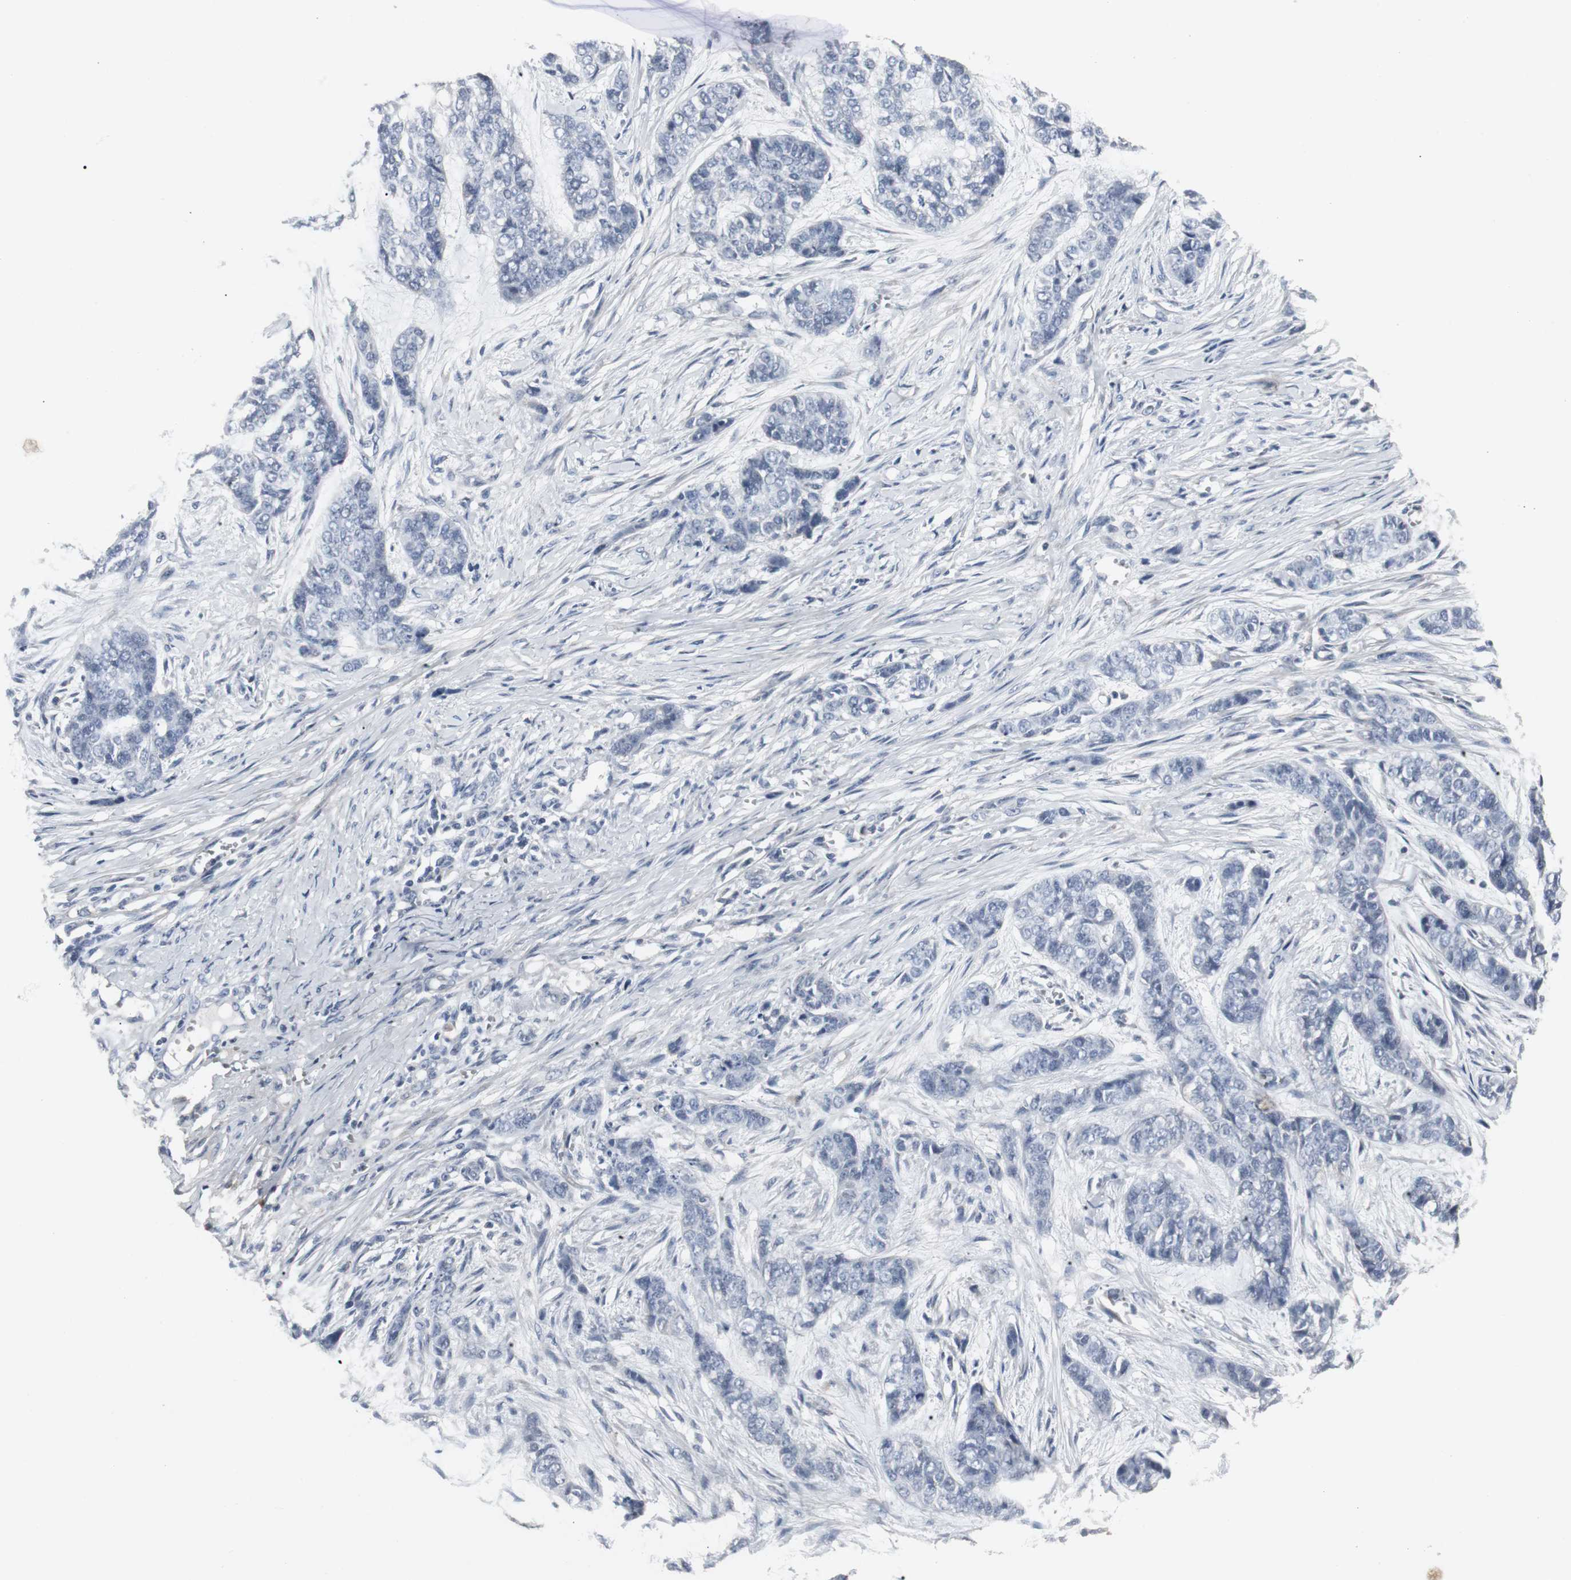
{"staining": {"intensity": "negative", "quantity": "none", "location": "none"}, "tissue": "skin cancer", "cell_type": "Tumor cells", "image_type": "cancer", "snomed": [{"axis": "morphology", "description": "Basal cell carcinoma"}, {"axis": "topography", "description": "Skin"}], "caption": "Tumor cells are negative for brown protein staining in skin basal cell carcinoma.", "gene": "ACAA1", "patient": {"sex": "female", "age": 64}}